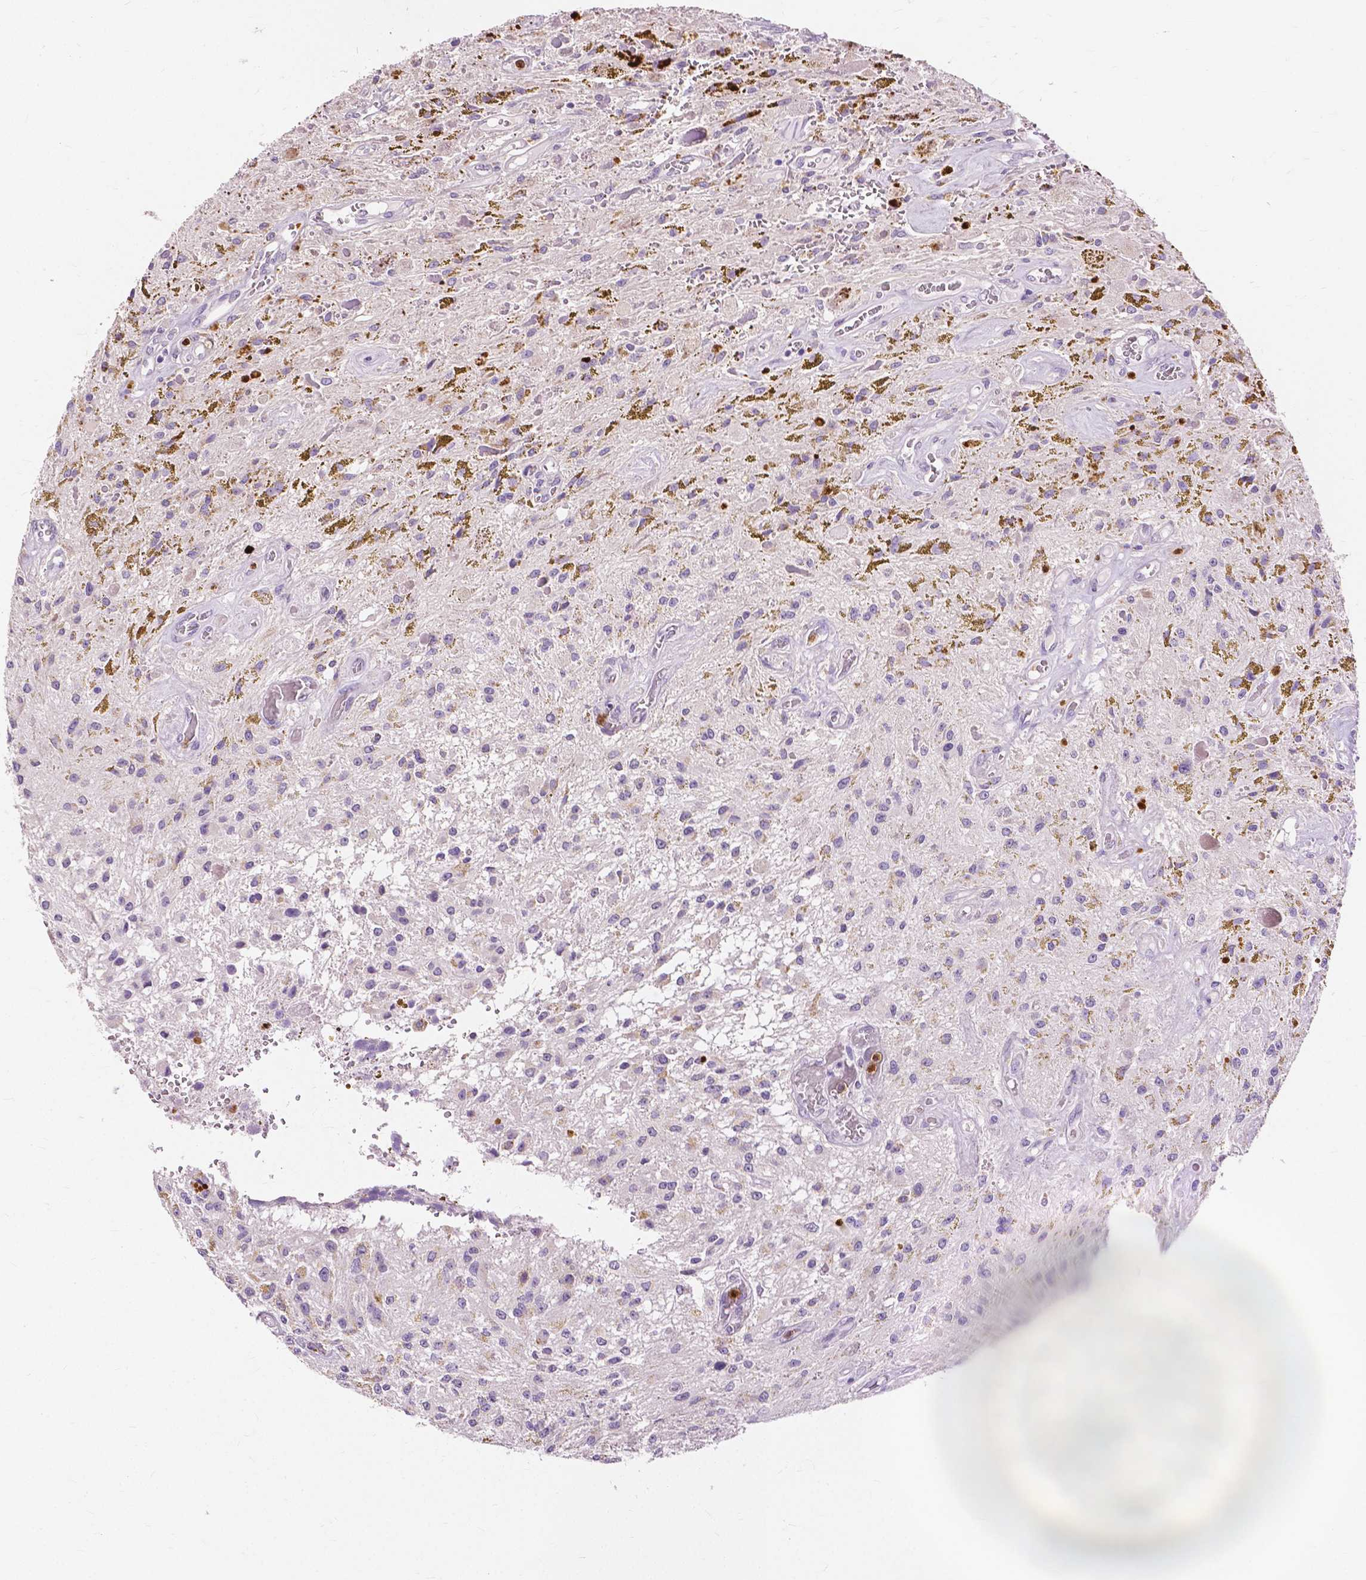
{"staining": {"intensity": "negative", "quantity": "none", "location": "none"}, "tissue": "glioma", "cell_type": "Tumor cells", "image_type": "cancer", "snomed": [{"axis": "morphology", "description": "Glioma, malignant, Low grade"}, {"axis": "topography", "description": "Cerebellum"}], "caption": "High magnification brightfield microscopy of glioma stained with DAB (3,3'-diaminobenzidine) (brown) and counterstained with hematoxylin (blue): tumor cells show no significant expression.", "gene": "CXCR2", "patient": {"sex": "female", "age": 14}}